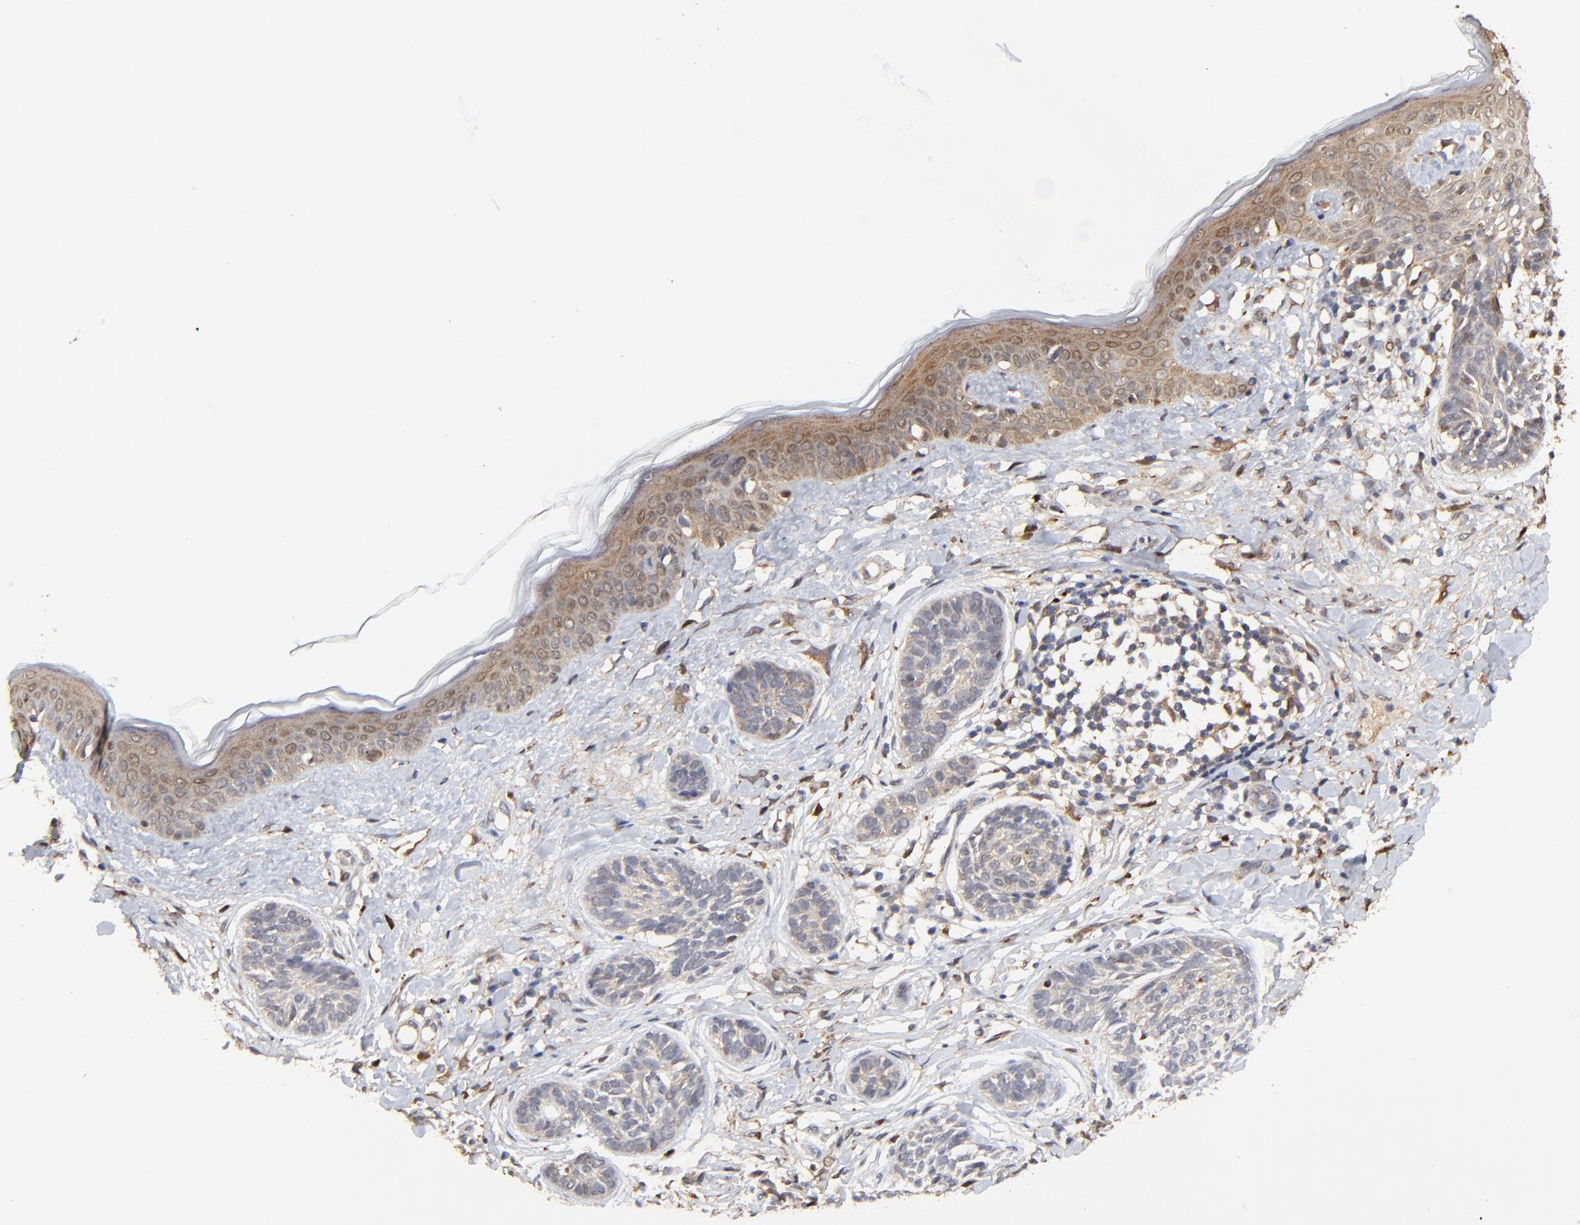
{"staining": {"intensity": "weak", "quantity": ">75%", "location": "cytoplasmic/membranous"}, "tissue": "skin cancer", "cell_type": "Tumor cells", "image_type": "cancer", "snomed": [{"axis": "morphology", "description": "Normal tissue, NOS"}, {"axis": "morphology", "description": "Basal cell carcinoma"}, {"axis": "topography", "description": "Skin"}], "caption": "High-magnification brightfield microscopy of basal cell carcinoma (skin) stained with DAB (brown) and counterstained with hematoxylin (blue). tumor cells exhibit weak cytoplasmic/membranous expression is appreciated in about>75% of cells.", "gene": "LGALS3", "patient": {"sex": "male", "age": 63}}